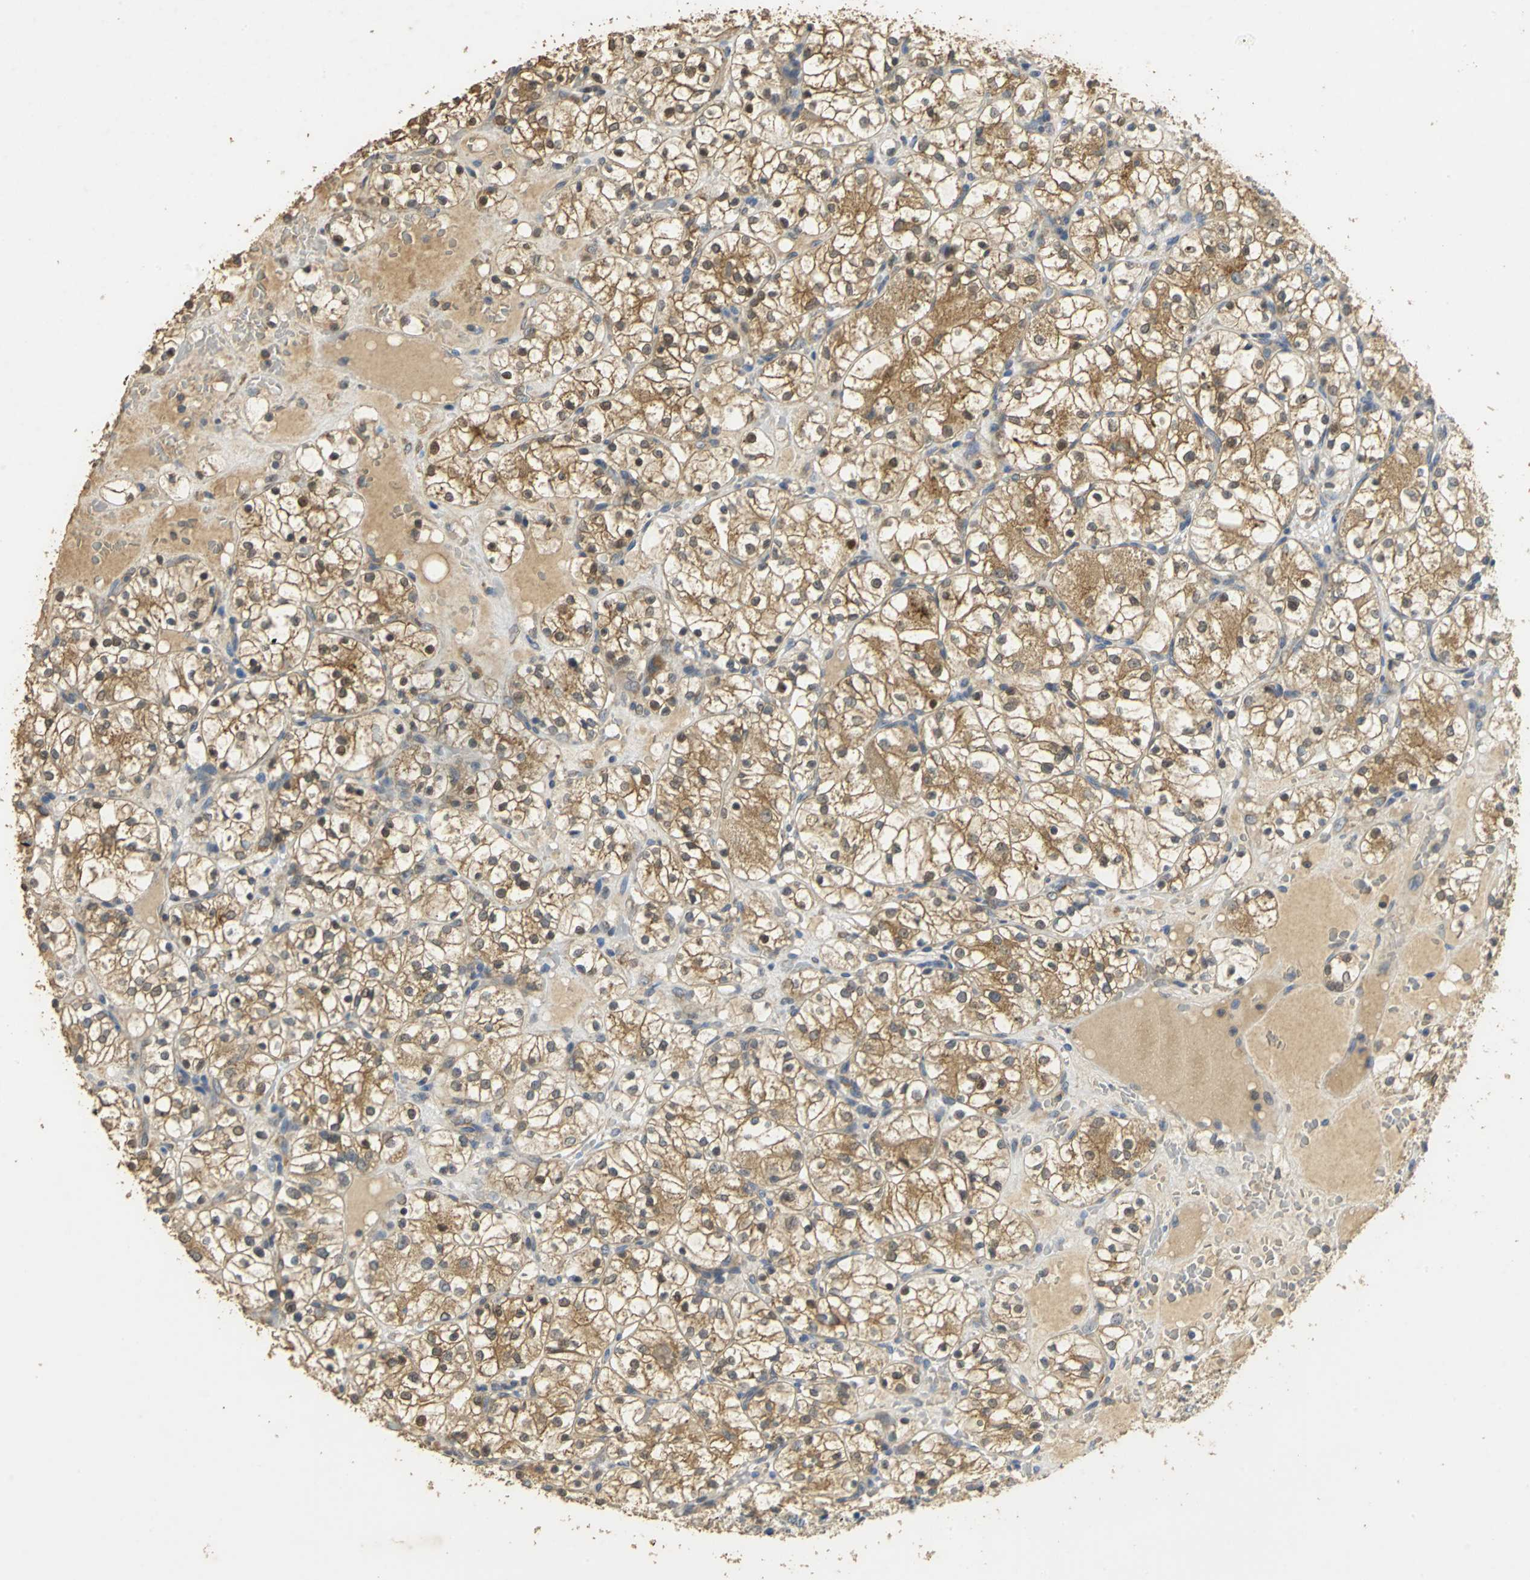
{"staining": {"intensity": "moderate", "quantity": ">75%", "location": "cytoplasmic/membranous"}, "tissue": "renal cancer", "cell_type": "Tumor cells", "image_type": "cancer", "snomed": [{"axis": "morphology", "description": "Adenocarcinoma, NOS"}, {"axis": "topography", "description": "Kidney"}], "caption": "Renal cancer (adenocarcinoma) stained with a protein marker exhibits moderate staining in tumor cells.", "gene": "ACSL4", "patient": {"sex": "female", "age": 60}}